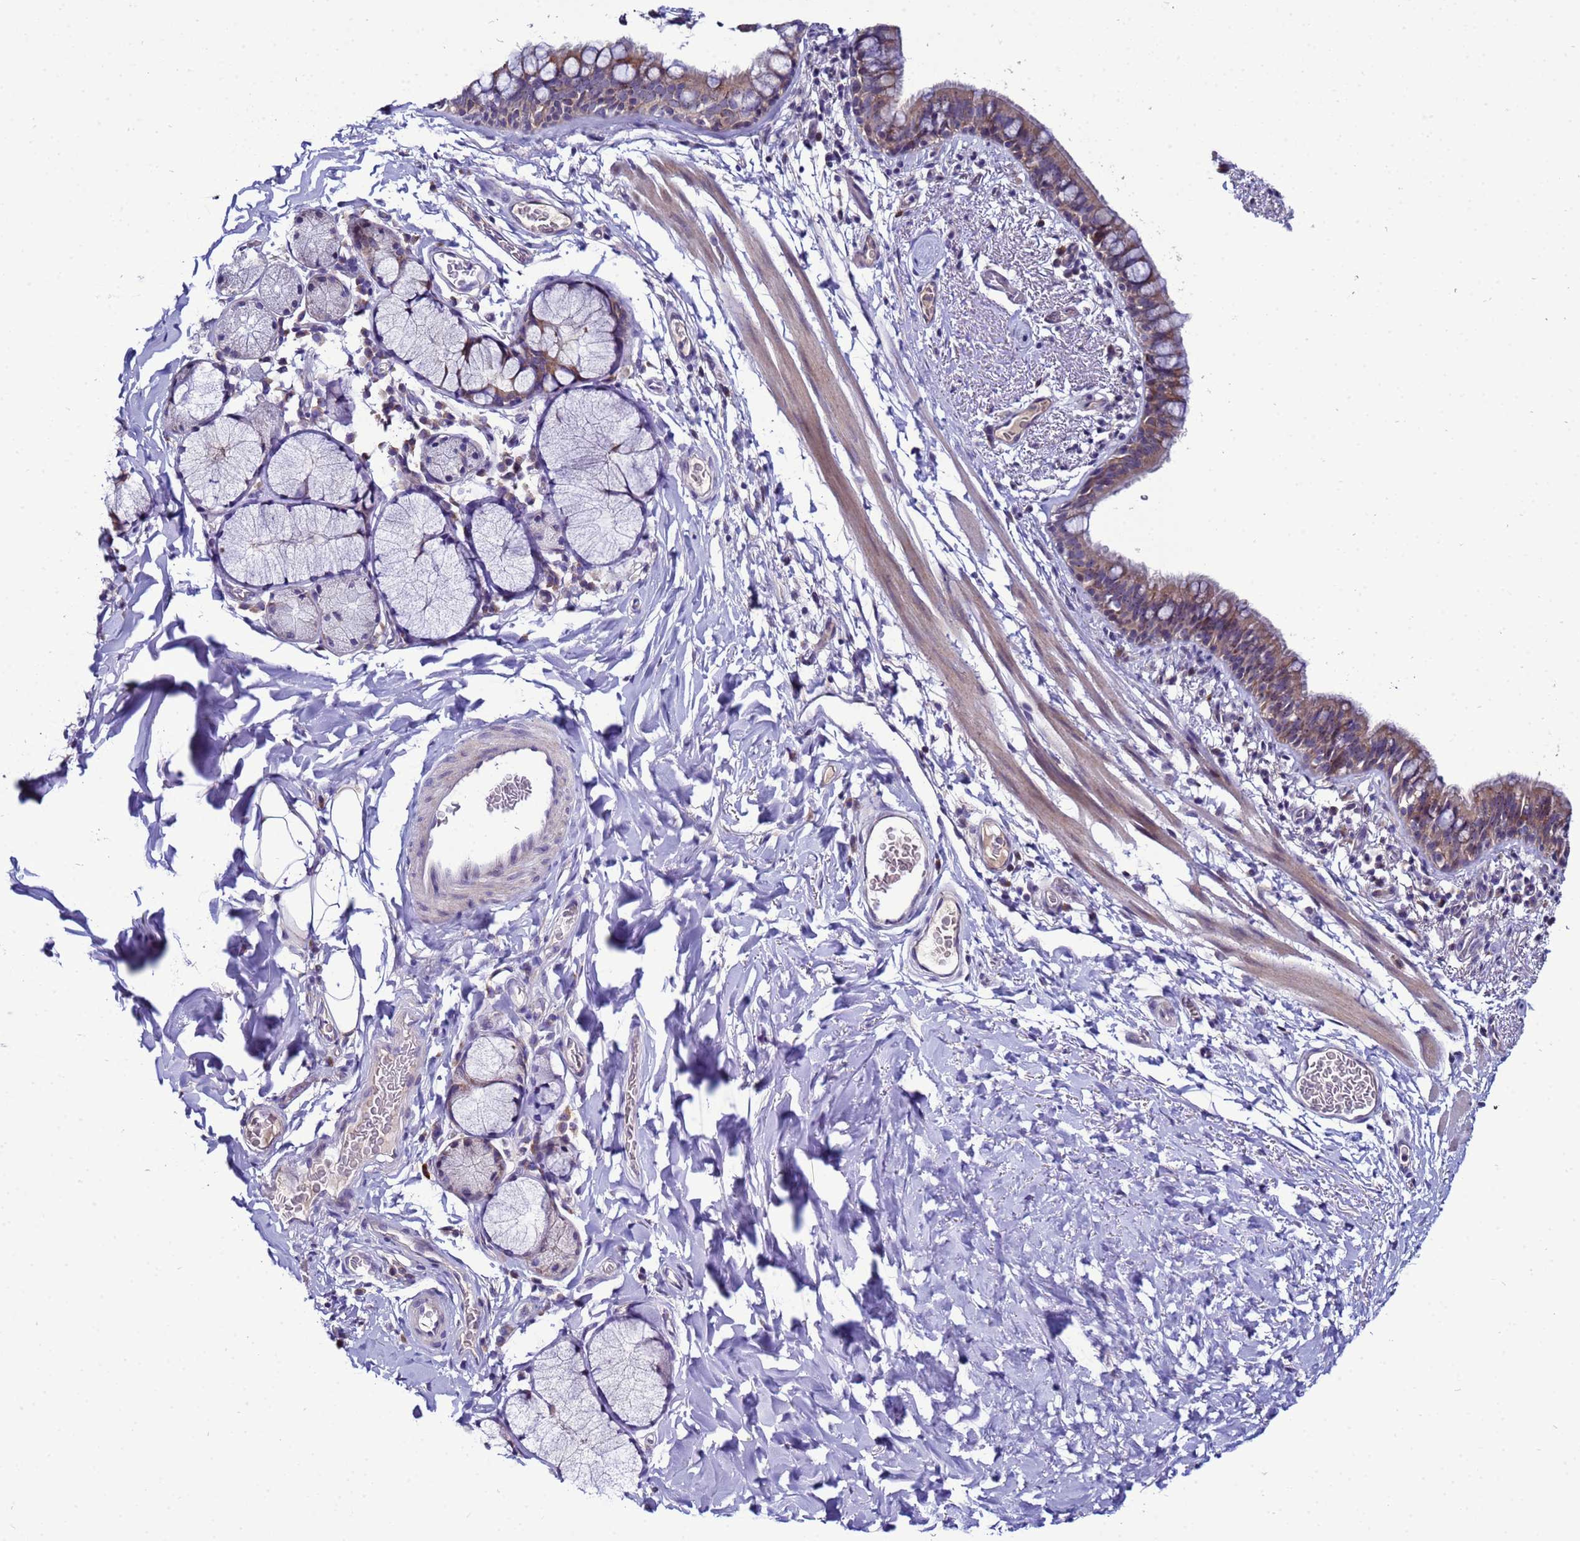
{"staining": {"intensity": "weak", "quantity": ">75%", "location": "cytoplasmic/membranous"}, "tissue": "bronchus", "cell_type": "Respiratory epithelial cells", "image_type": "normal", "snomed": [{"axis": "morphology", "description": "Normal tissue, NOS"}, {"axis": "topography", "description": "Cartilage tissue"}, {"axis": "topography", "description": "Bronchus"}], "caption": "Approximately >75% of respiratory epithelial cells in normal bronchus reveal weak cytoplasmic/membranous protein staining as visualized by brown immunohistochemical staining.", "gene": "NOL8", "patient": {"sex": "female", "age": 36}}